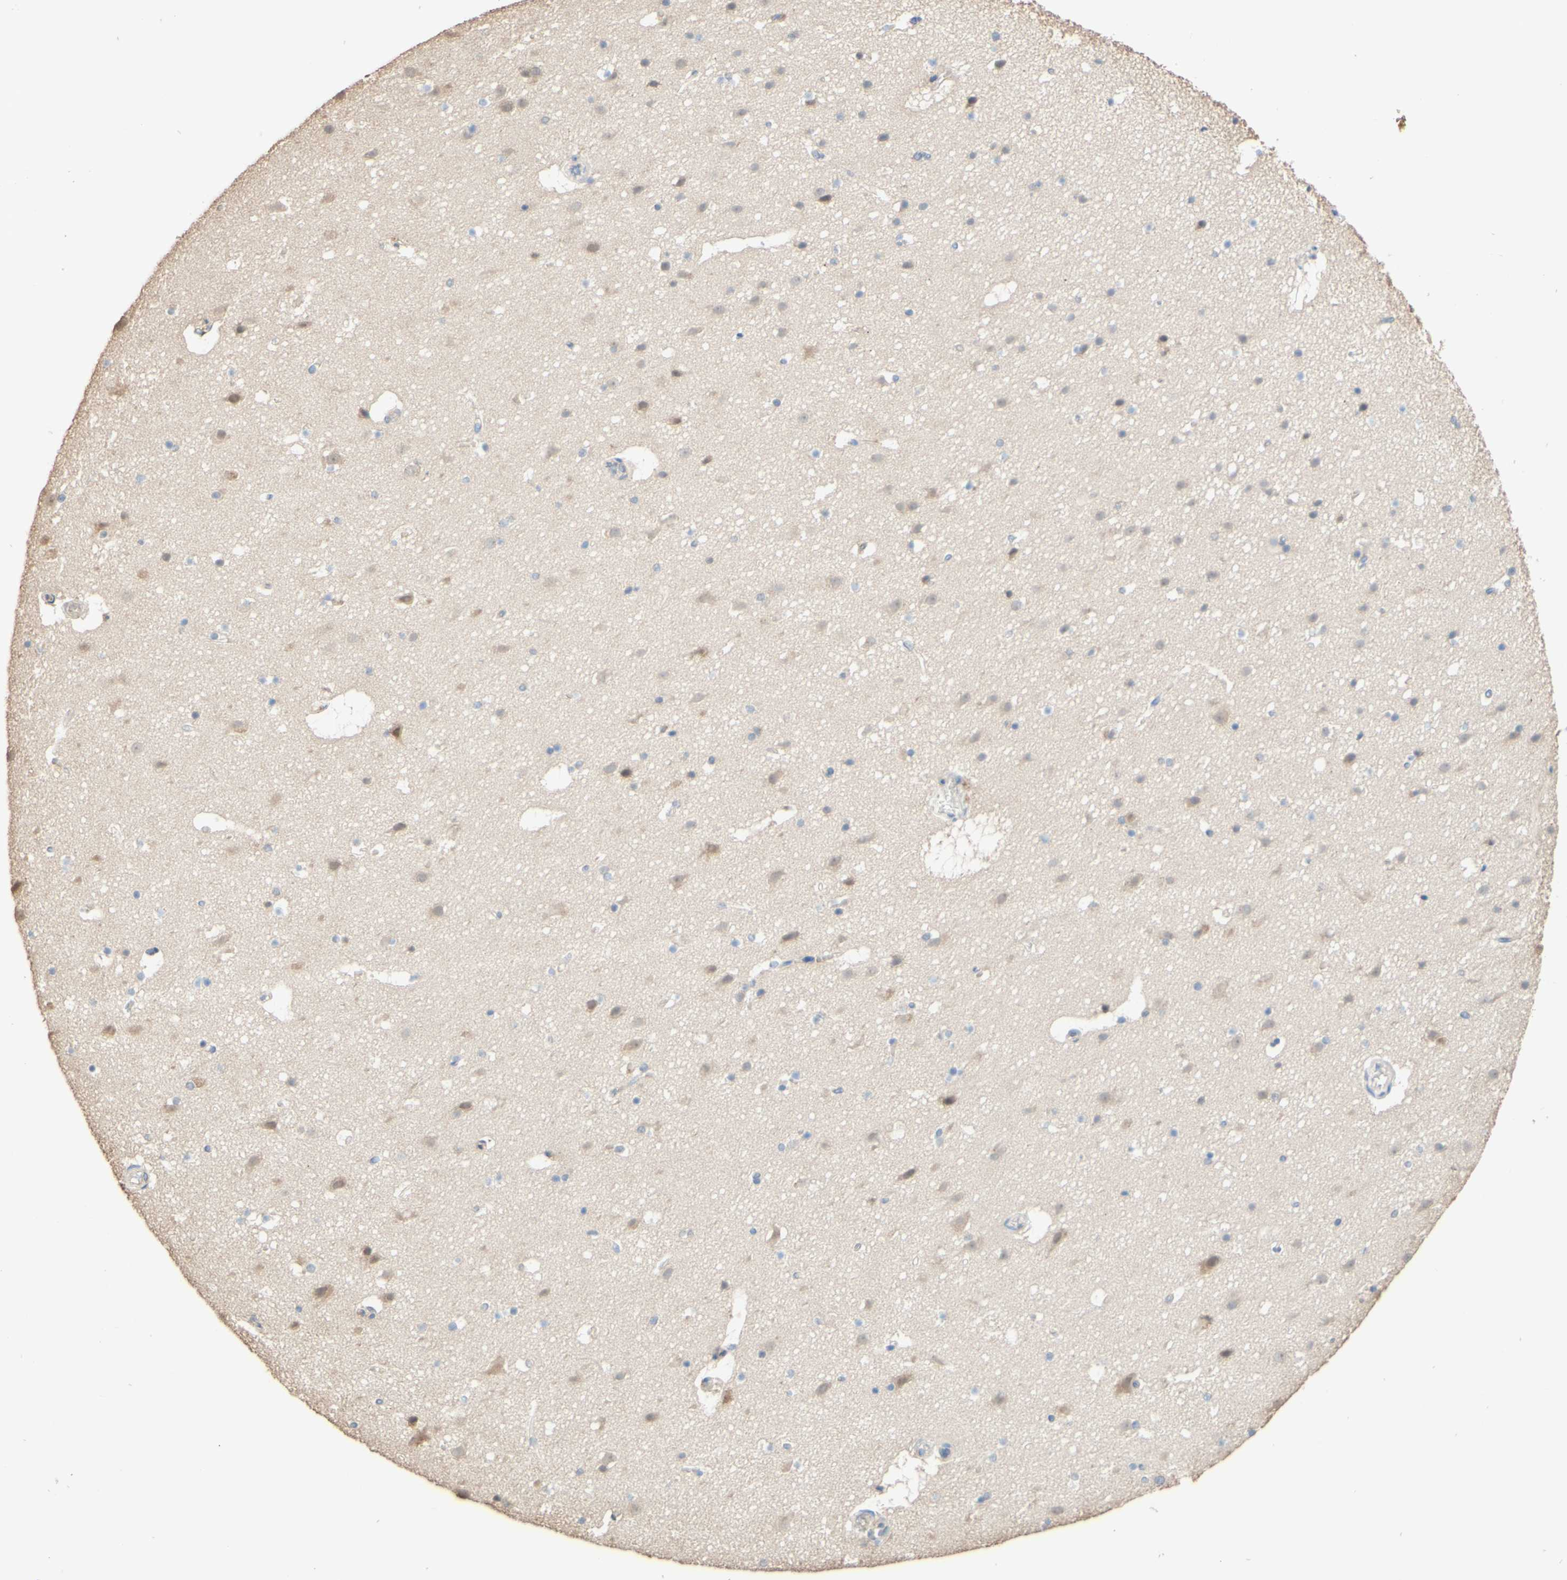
{"staining": {"intensity": "weak", "quantity": "25%-75%", "location": "cytoplasmic/membranous"}, "tissue": "cerebral cortex", "cell_type": "Endothelial cells", "image_type": "normal", "snomed": [{"axis": "morphology", "description": "Normal tissue, NOS"}, {"axis": "topography", "description": "Cerebral cortex"}], "caption": "Brown immunohistochemical staining in unremarkable human cerebral cortex exhibits weak cytoplasmic/membranous staining in approximately 25%-75% of endothelial cells.", "gene": "SMIM19", "patient": {"sex": "male", "age": 45}}